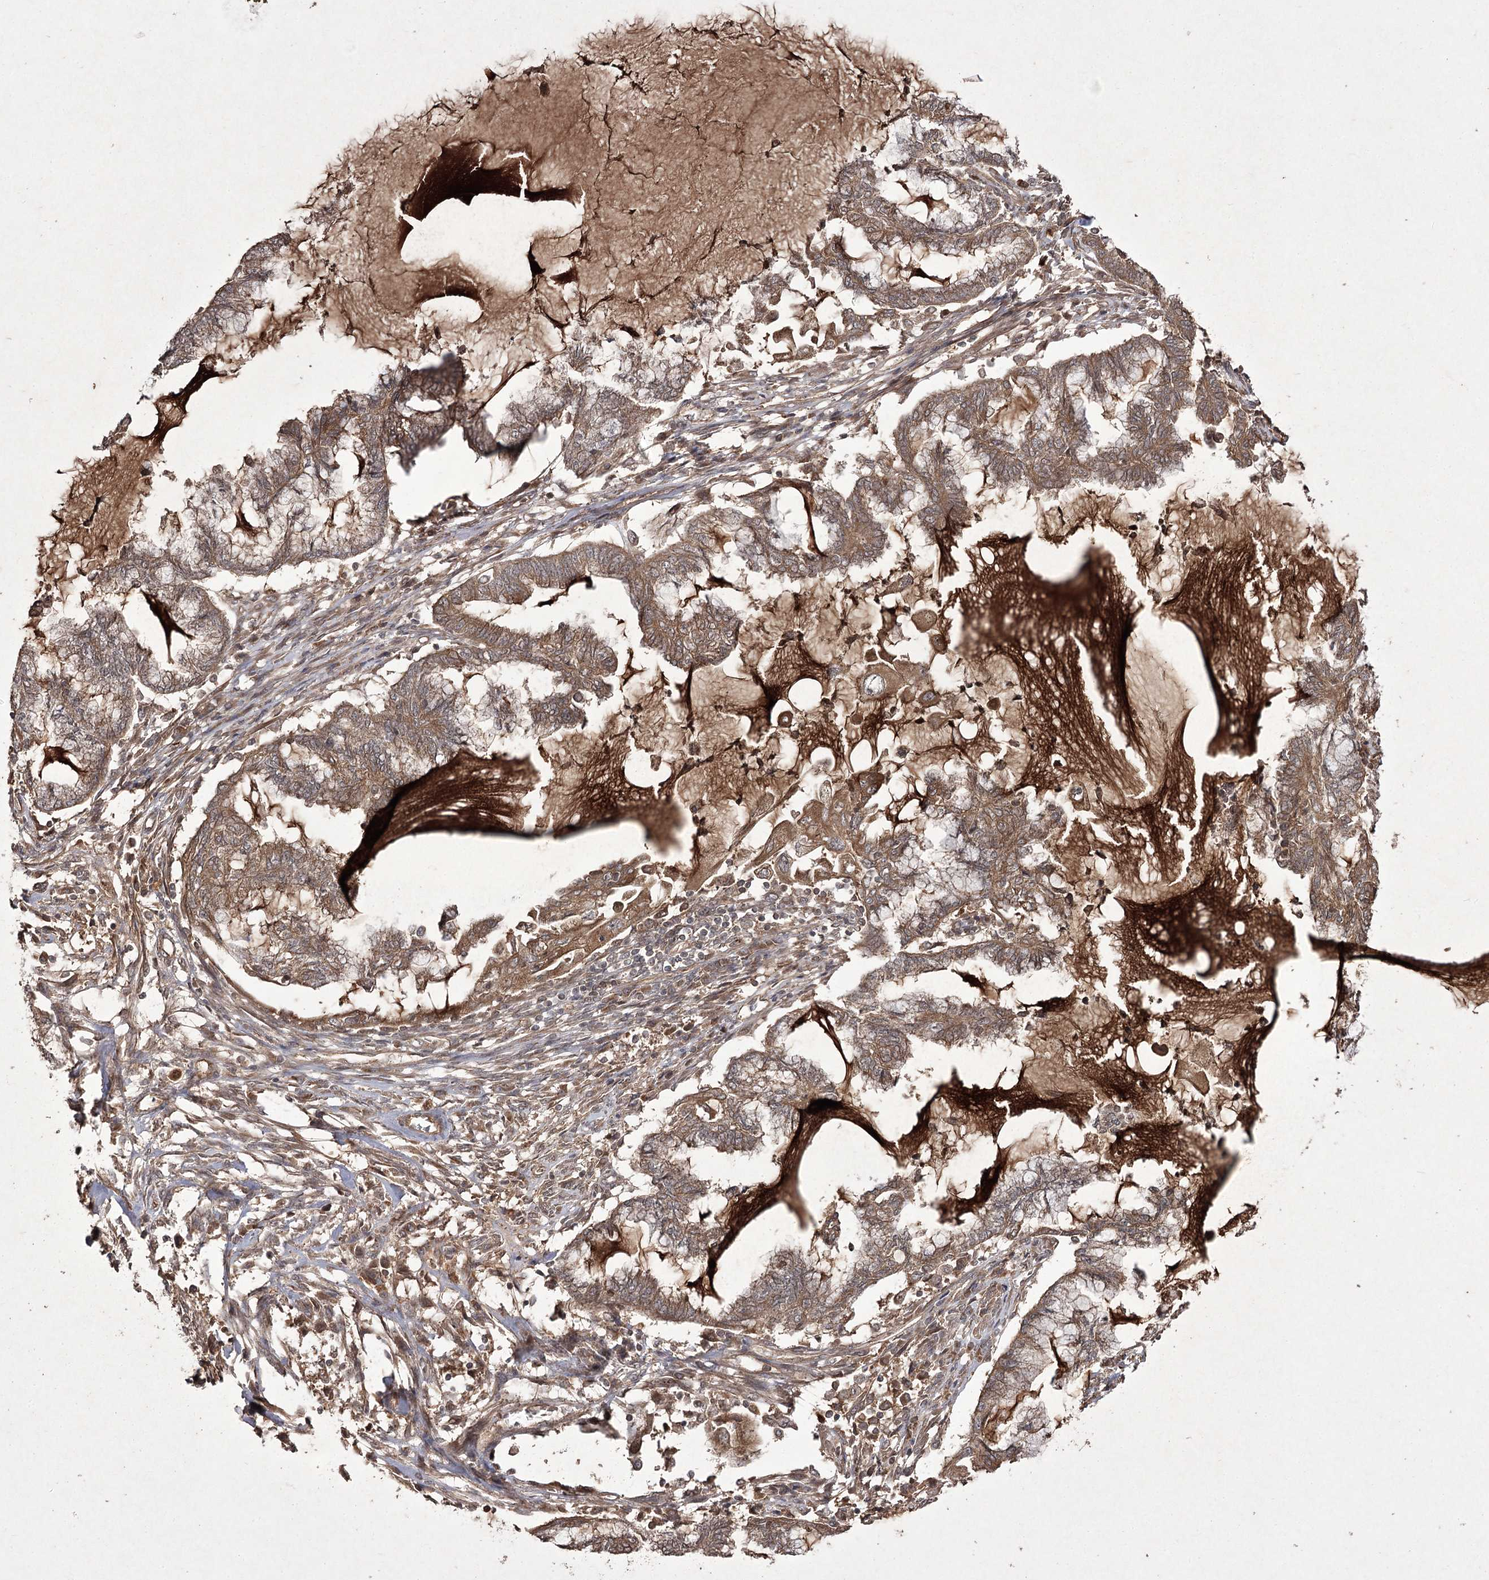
{"staining": {"intensity": "moderate", "quantity": ">75%", "location": "cytoplasmic/membranous"}, "tissue": "endometrial cancer", "cell_type": "Tumor cells", "image_type": "cancer", "snomed": [{"axis": "morphology", "description": "Adenocarcinoma, NOS"}, {"axis": "topography", "description": "Endometrium"}], "caption": "This is an image of immunohistochemistry staining of endometrial cancer (adenocarcinoma), which shows moderate positivity in the cytoplasmic/membranous of tumor cells.", "gene": "FANCL", "patient": {"sex": "female", "age": 86}}